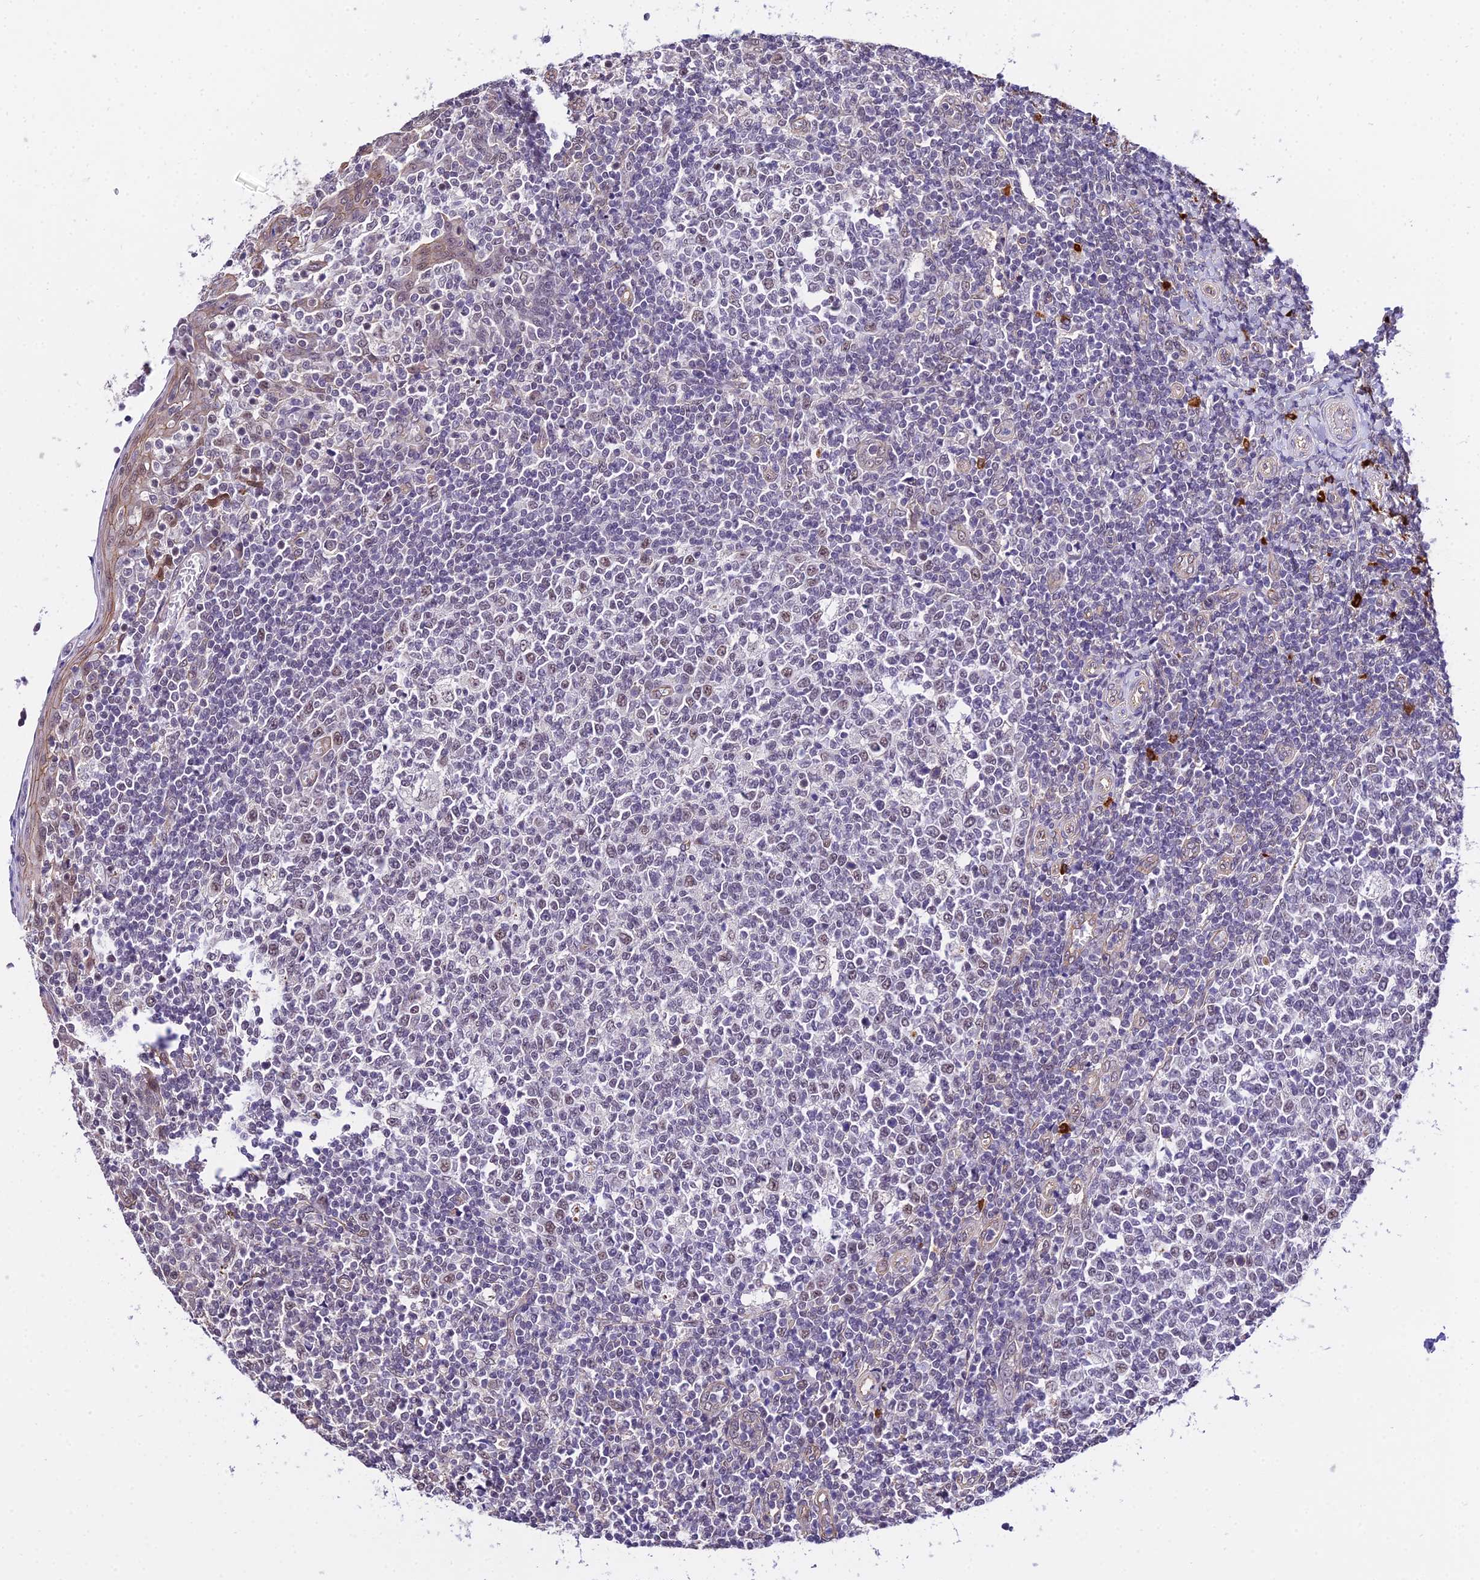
{"staining": {"intensity": "moderate", "quantity": "<25%", "location": "nuclear"}, "tissue": "tonsil", "cell_type": "Germinal center cells", "image_type": "normal", "snomed": [{"axis": "morphology", "description": "Normal tissue, NOS"}, {"axis": "topography", "description": "Tonsil"}], "caption": "Tonsil stained with DAB immunohistochemistry (IHC) demonstrates low levels of moderate nuclear expression in approximately <25% of germinal center cells.", "gene": "POLR2I", "patient": {"sex": "female", "age": 19}}